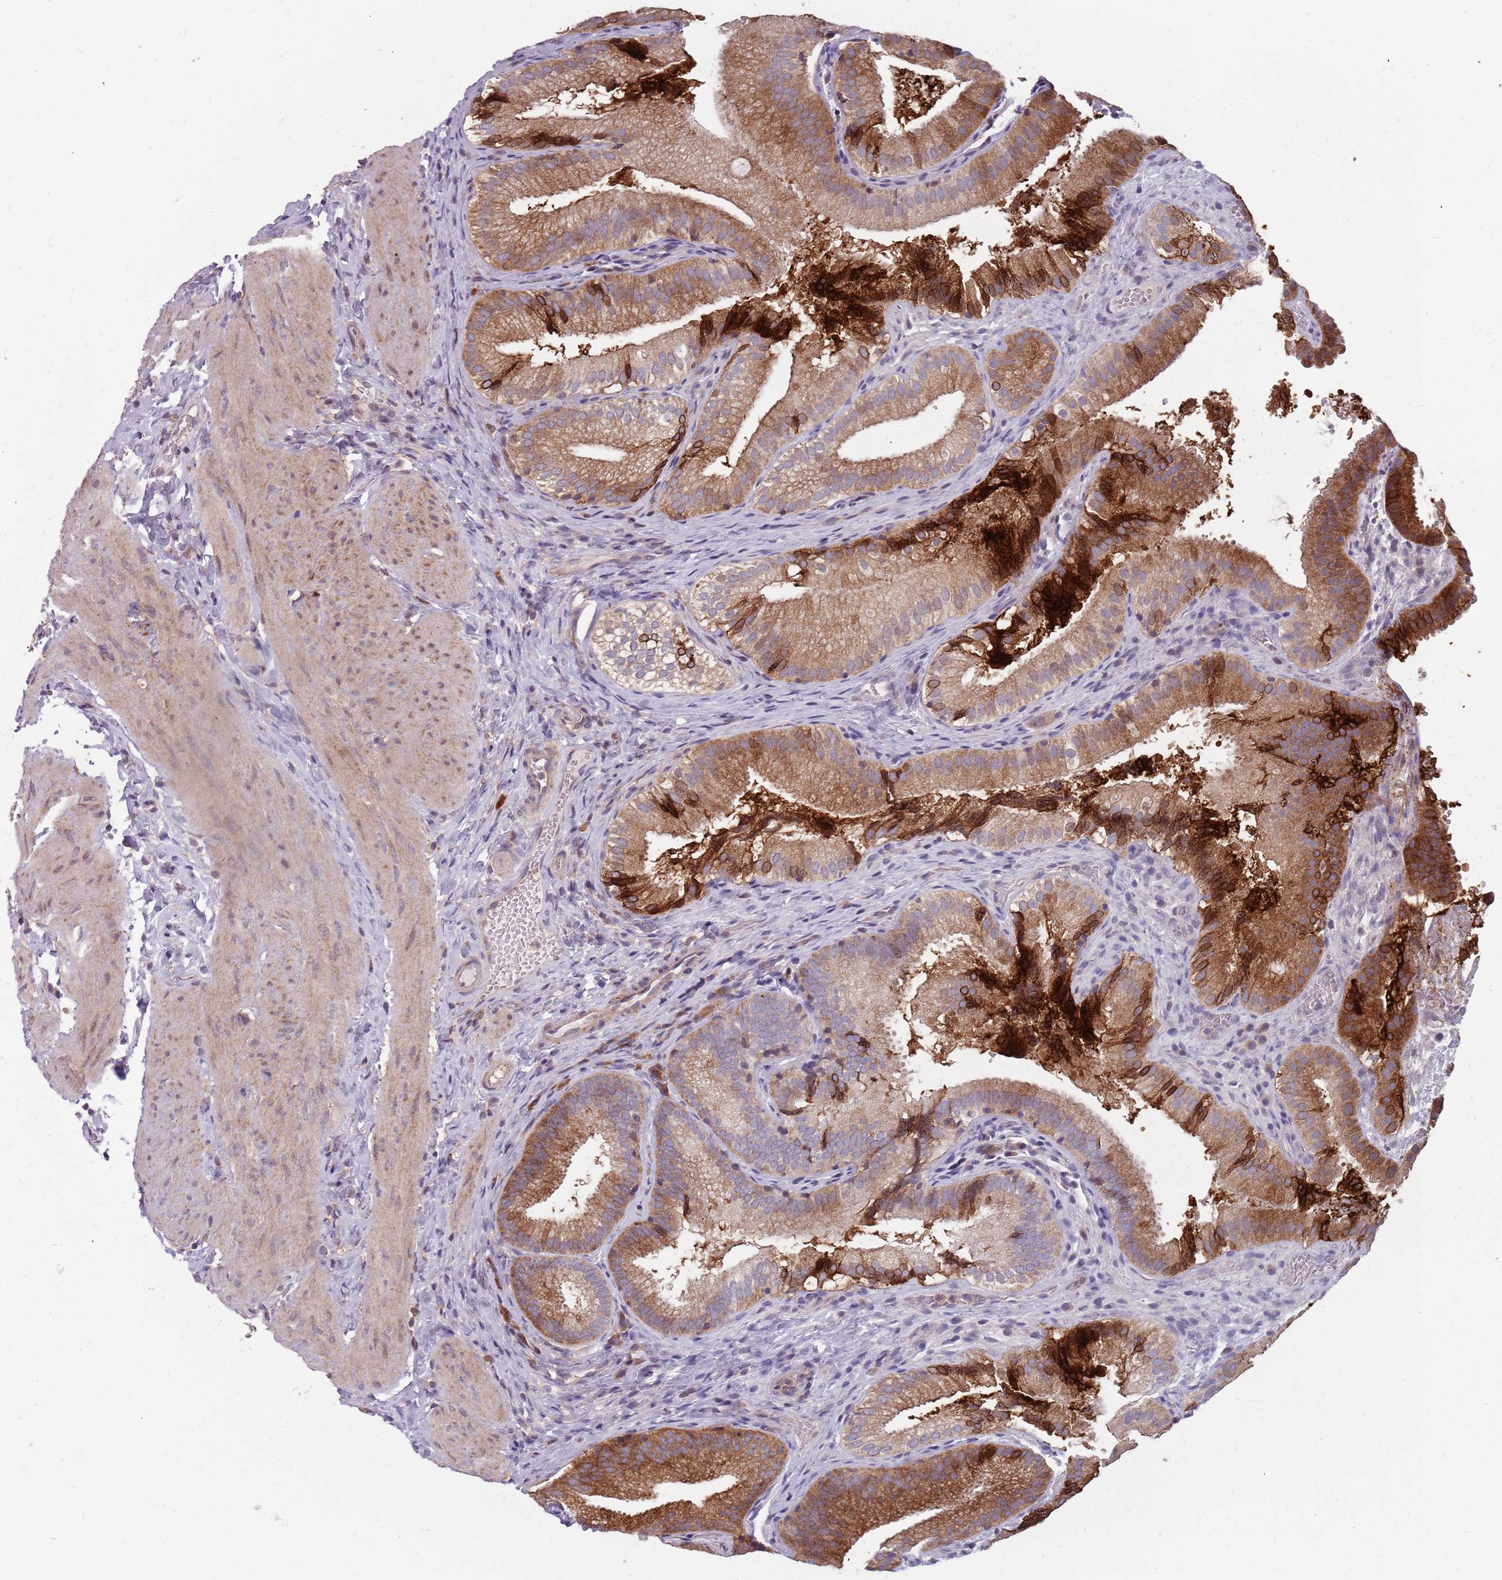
{"staining": {"intensity": "strong", "quantity": ">75%", "location": "cytoplasmic/membranous"}, "tissue": "gallbladder", "cell_type": "Glandular cells", "image_type": "normal", "snomed": [{"axis": "morphology", "description": "Normal tissue, NOS"}, {"axis": "topography", "description": "Gallbladder"}], "caption": "Protein expression by IHC demonstrates strong cytoplasmic/membranous positivity in about >75% of glandular cells in unremarkable gallbladder.", "gene": "NME4", "patient": {"sex": "female", "age": 30}}